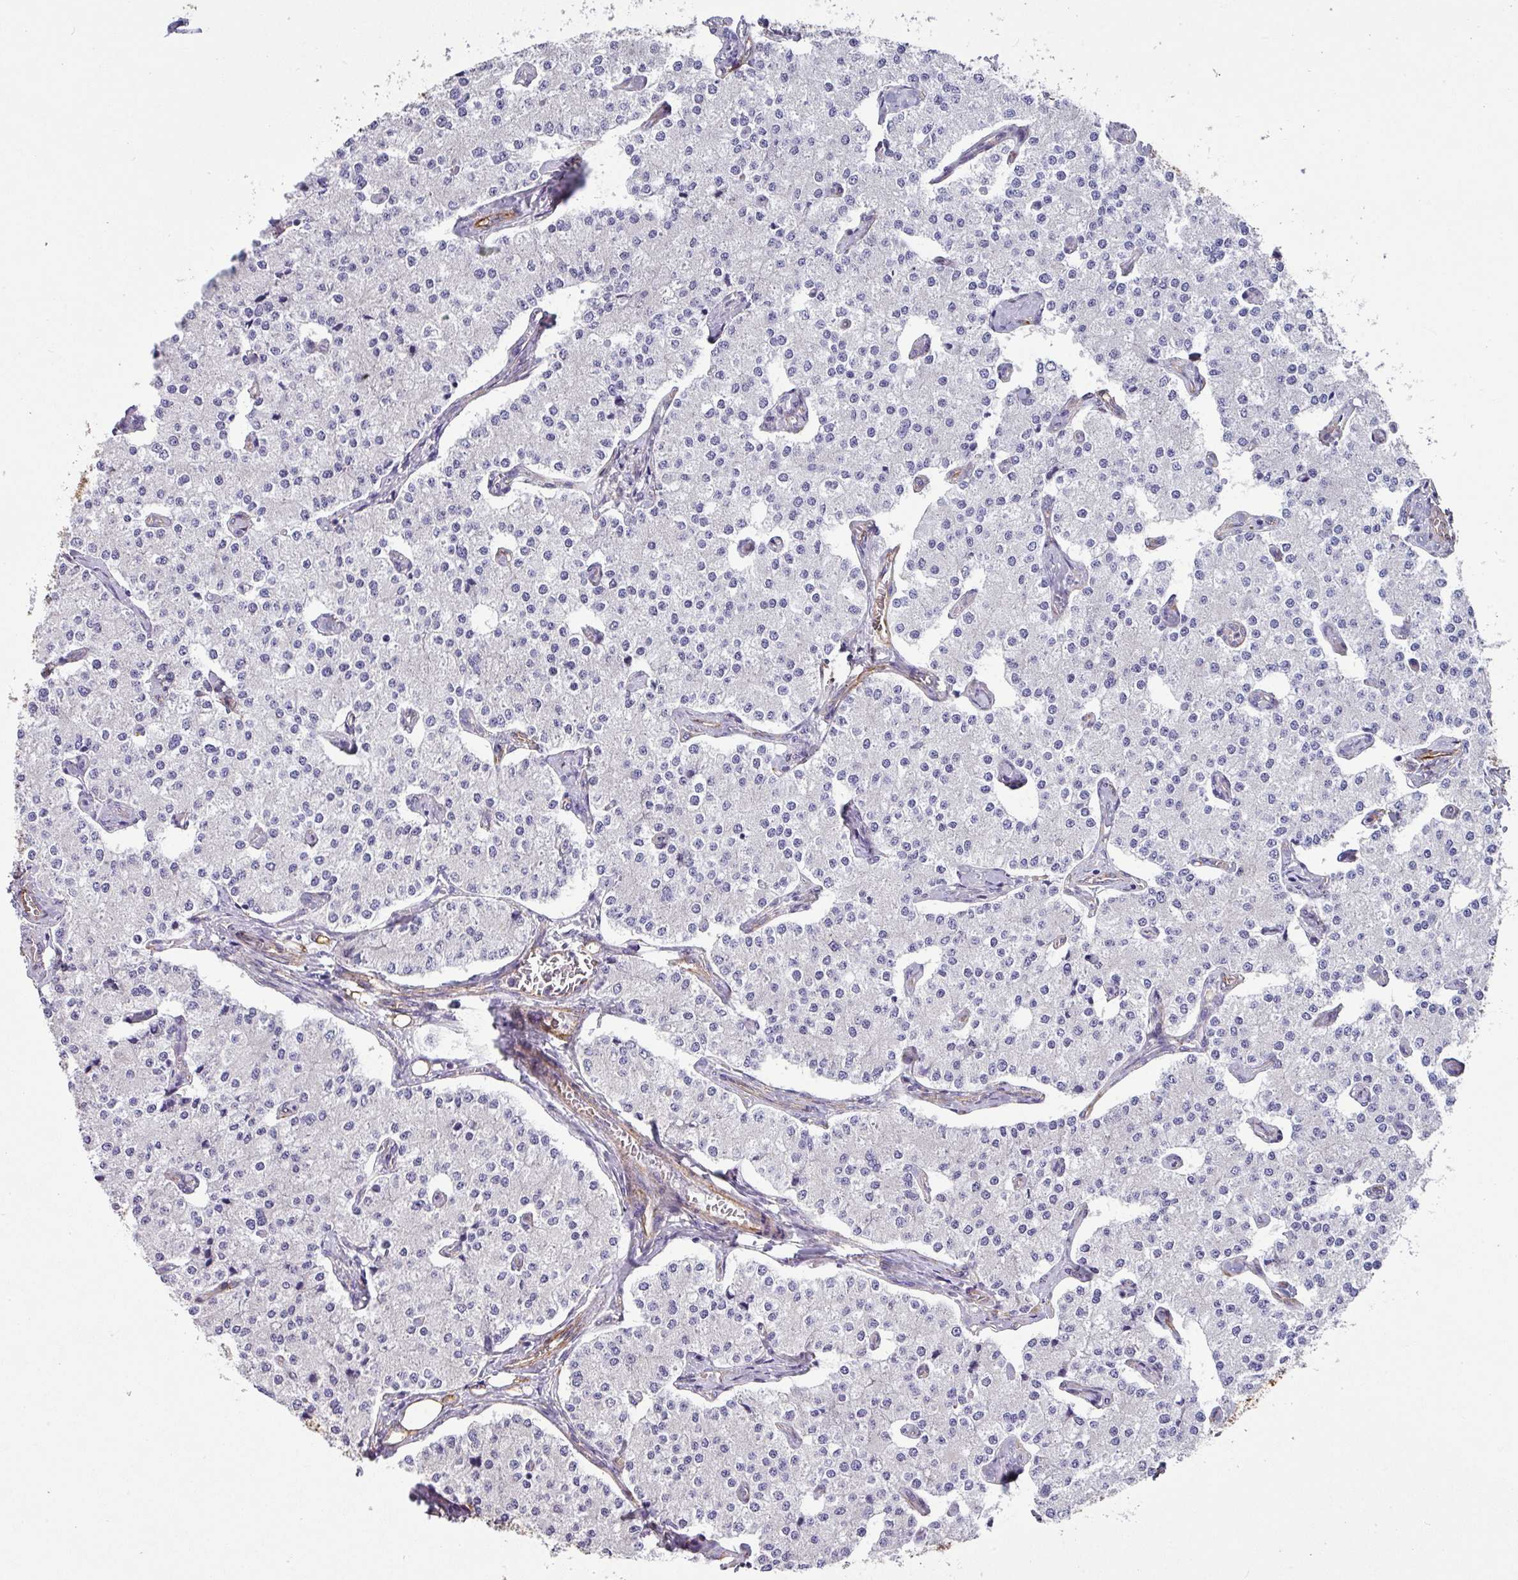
{"staining": {"intensity": "negative", "quantity": "none", "location": "none"}, "tissue": "carcinoid", "cell_type": "Tumor cells", "image_type": "cancer", "snomed": [{"axis": "morphology", "description": "Carcinoid, malignant, NOS"}, {"axis": "topography", "description": "Colon"}], "caption": "Human carcinoid (malignant) stained for a protein using immunohistochemistry reveals no staining in tumor cells.", "gene": "ZNF280C", "patient": {"sex": "female", "age": 52}}